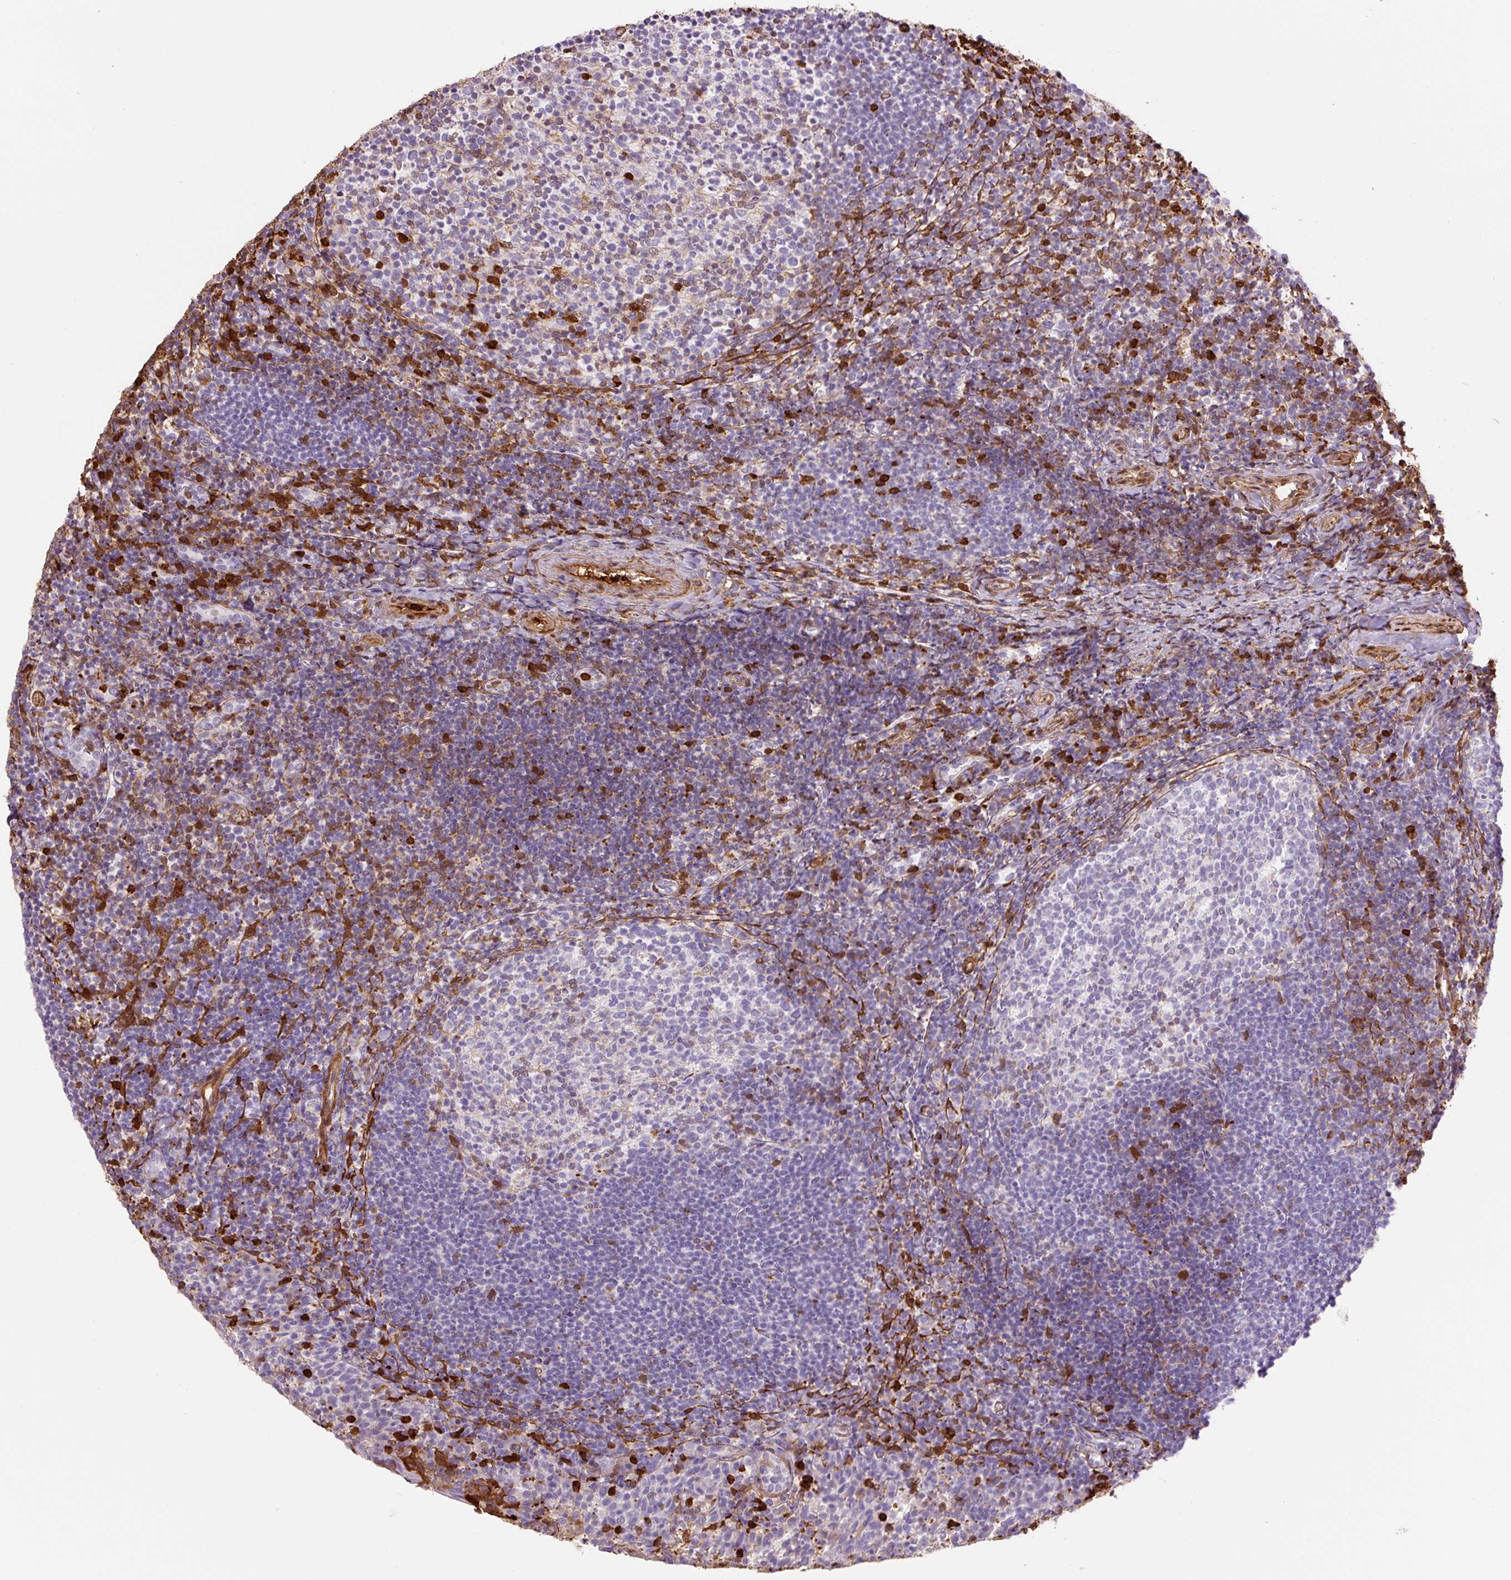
{"staining": {"intensity": "moderate", "quantity": "<25%", "location": "cytoplasmic/membranous"}, "tissue": "tonsil", "cell_type": "Germinal center cells", "image_type": "normal", "snomed": [{"axis": "morphology", "description": "Normal tissue, NOS"}, {"axis": "topography", "description": "Tonsil"}], "caption": "Immunohistochemistry (IHC) of normal human tonsil displays low levels of moderate cytoplasmic/membranous positivity in about <25% of germinal center cells.", "gene": "S100A4", "patient": {"sex": "female", "age": 10}}